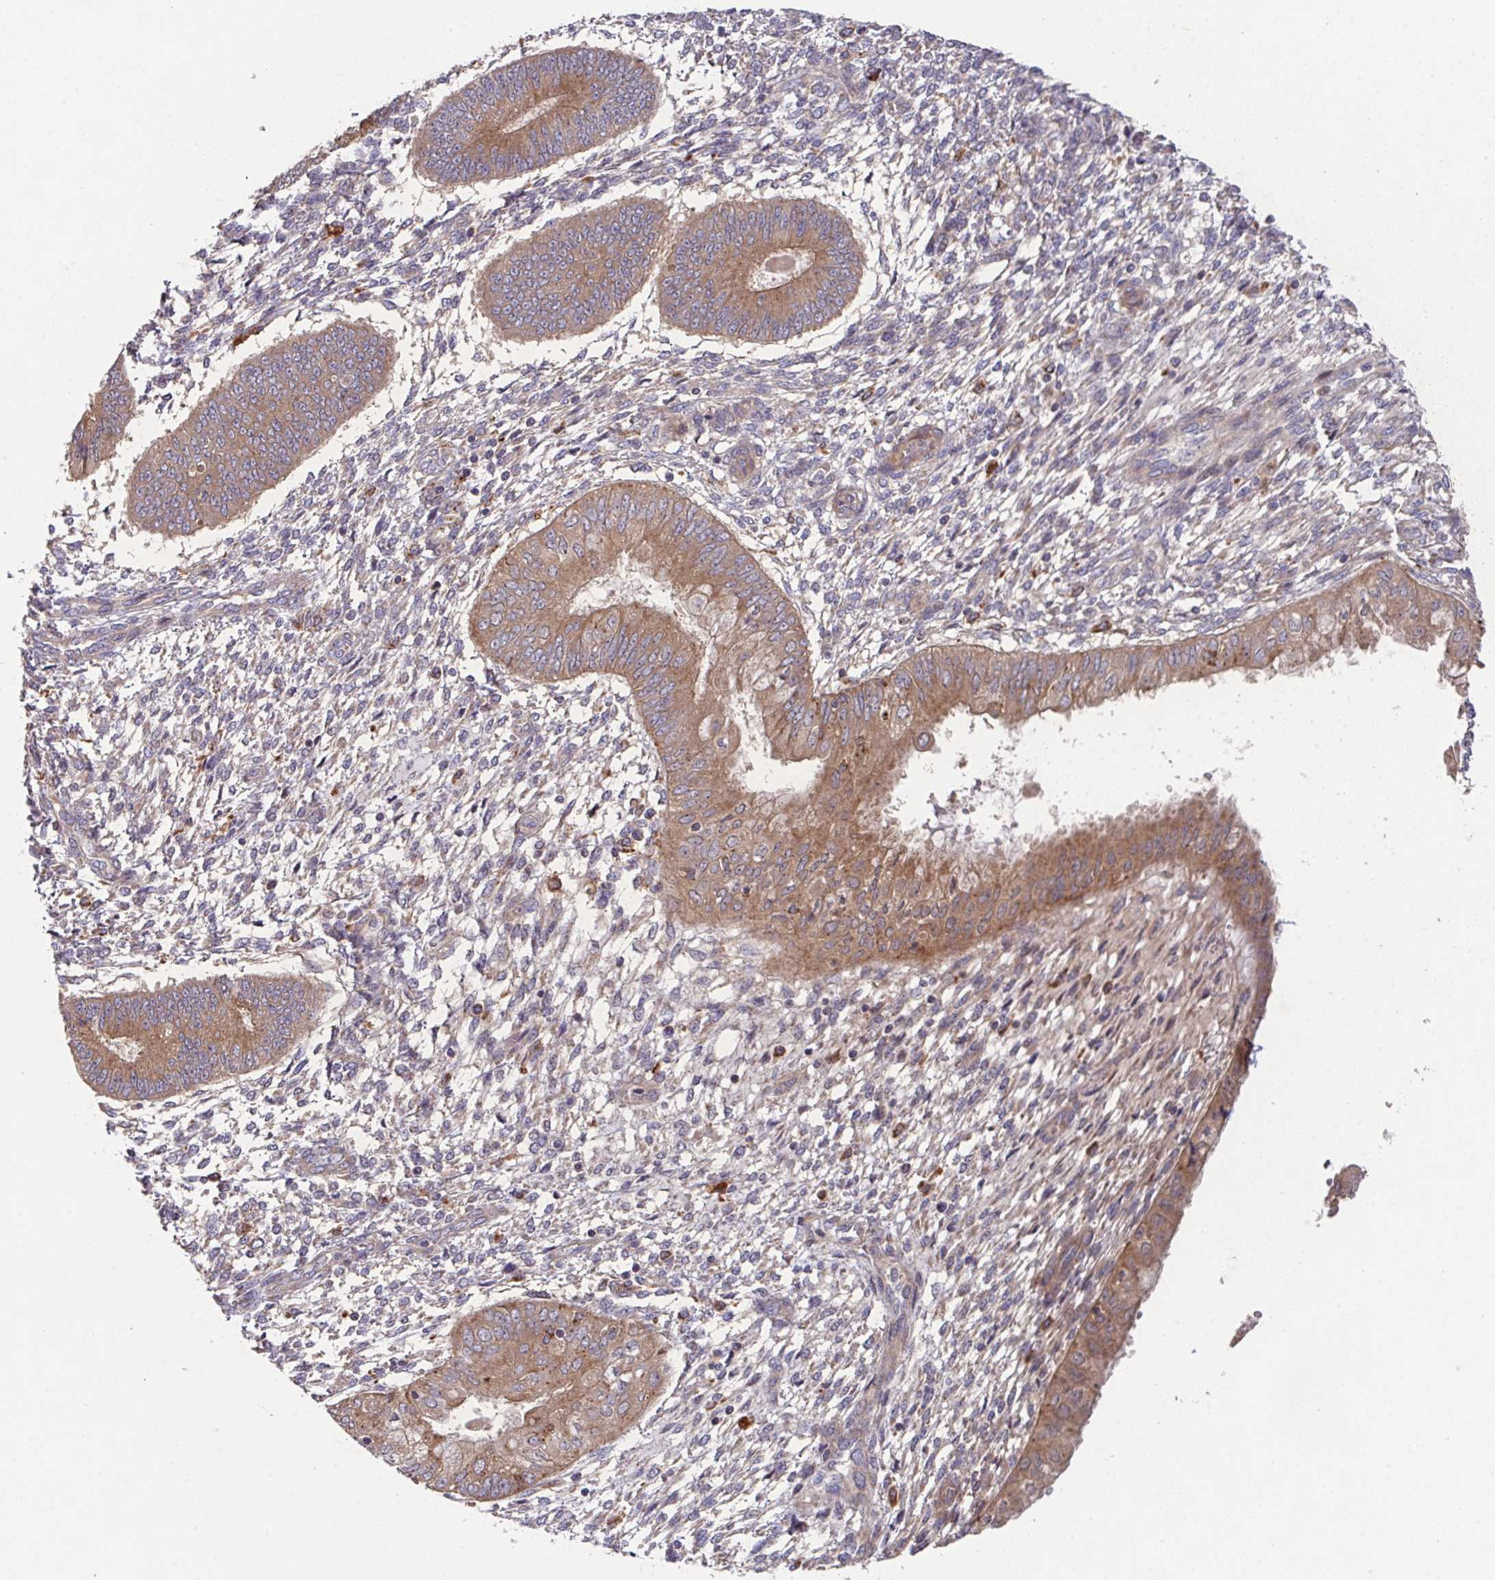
{"staining": {"intensity": "negative", "quantity": "none", "location": "none"}, "tissue": "endometrium", "cell_type": "Cells in endometrial stroma", "image_type": "normal", "snomed": [{"axis": "morphology", "description": "Normal tissue, NOS"}, {"axis": "topography", "description": "Endometrium"}], "caption": "Immunohistochemical staining of unremarkable endometrium demonstrates no significant expression in cells in endometrial stroma.", "gene": "TRIM14", "patient": {"sex": "female", "age": 49}}